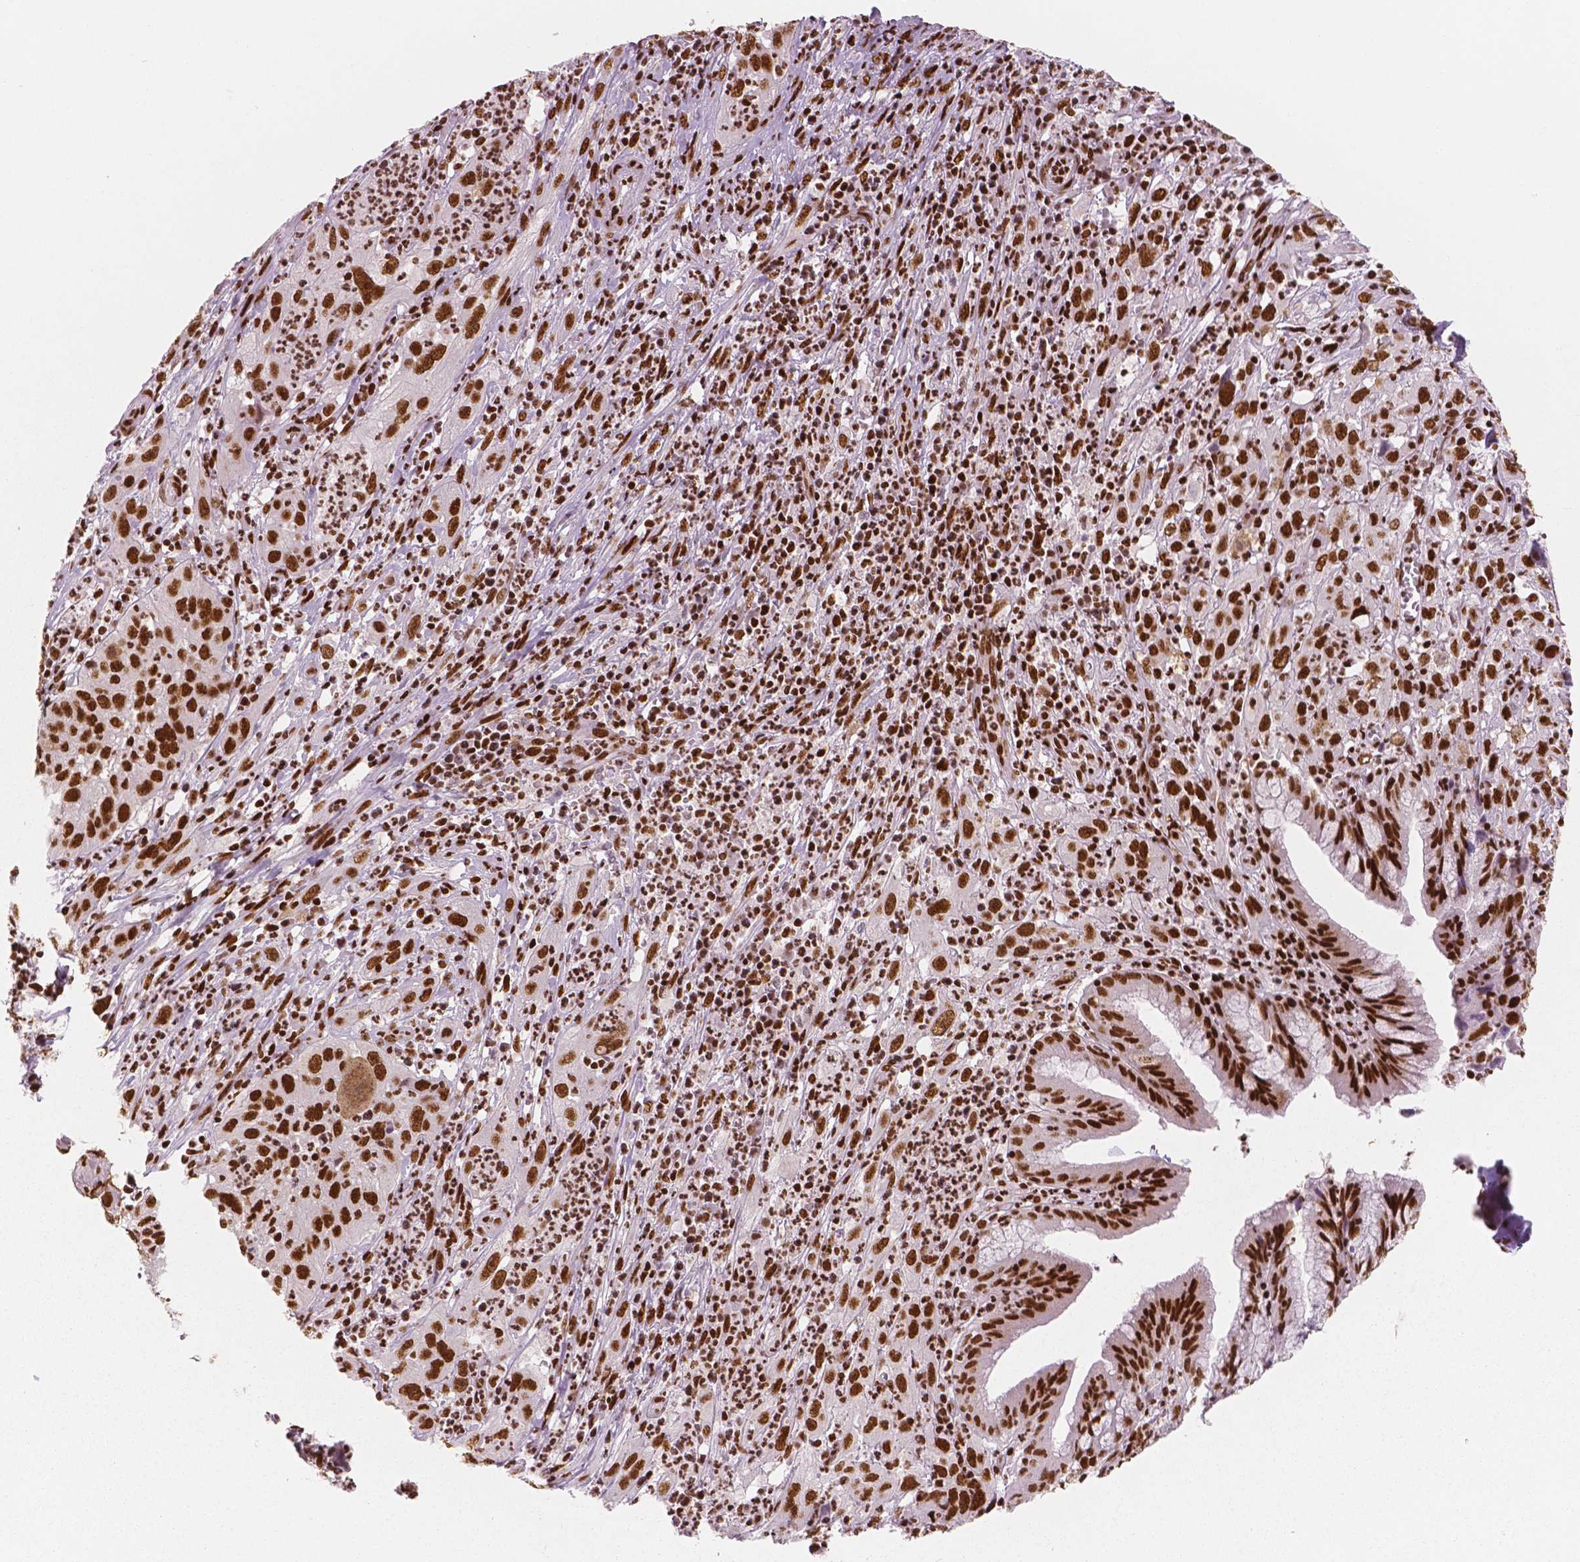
{"staining": {"intensity": "strong", "quantity": ">75%", "location": "nuclear"}, "tissue": "cervical cancer", "cell_type": "Tumor cells", "image_type": "cancer", "snomed": [{"axis": "morphology", "description": "Squamous cell carcinoma, NOS"}, {"axis": "topography", "description": "Cervix"}], "caption": "Cervical squamous cell carcinoma was stained to show a protein in brown. There is high levels of strong nuclear expression in approximately >75% of tumor cells.", "gene": "BRD4", "patient": {"sex": "female", "age": 32}}